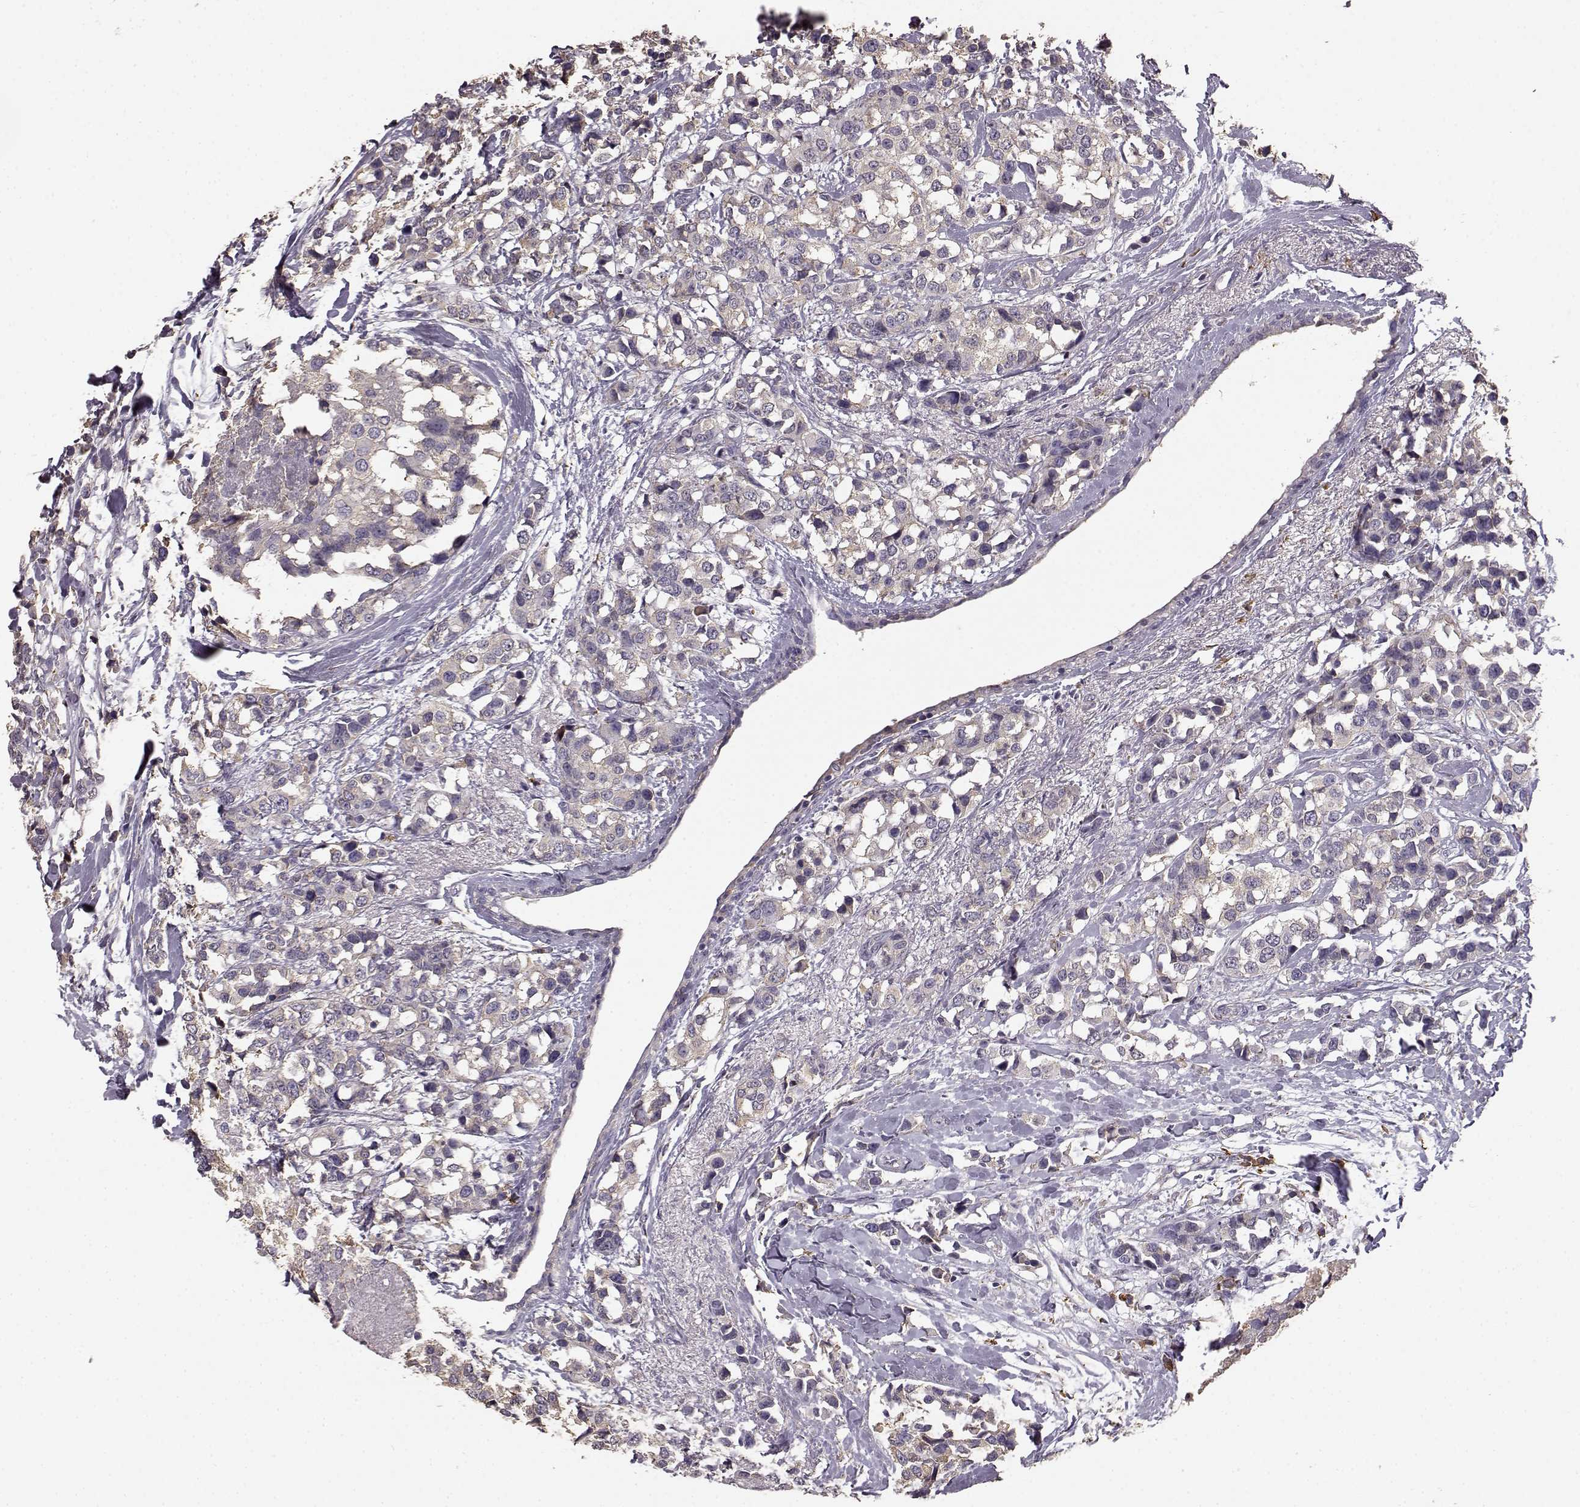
{"staining": {"intensity": "weak", "quantity": "<25%", "location": "cytoplasmic/membranous"}, "tissue": "breast cancer", "cell_type": "Tumor cells", "image_type": "cancer", "snomed": [{"axis": "morphology", "description": "Lobular carcinoma"}, {"axis": "topography", "description": "Breast"}], "caption": "This is a micrograph of IHC staining of breast cancer (lobular carcinoma), which shows no staining in tumor cells. (Immunohistochemistry (ihc), brightfield microscopy, high magnification).", "gene": "GABRG3", "patient": {"sex": "female", "age": 59}}